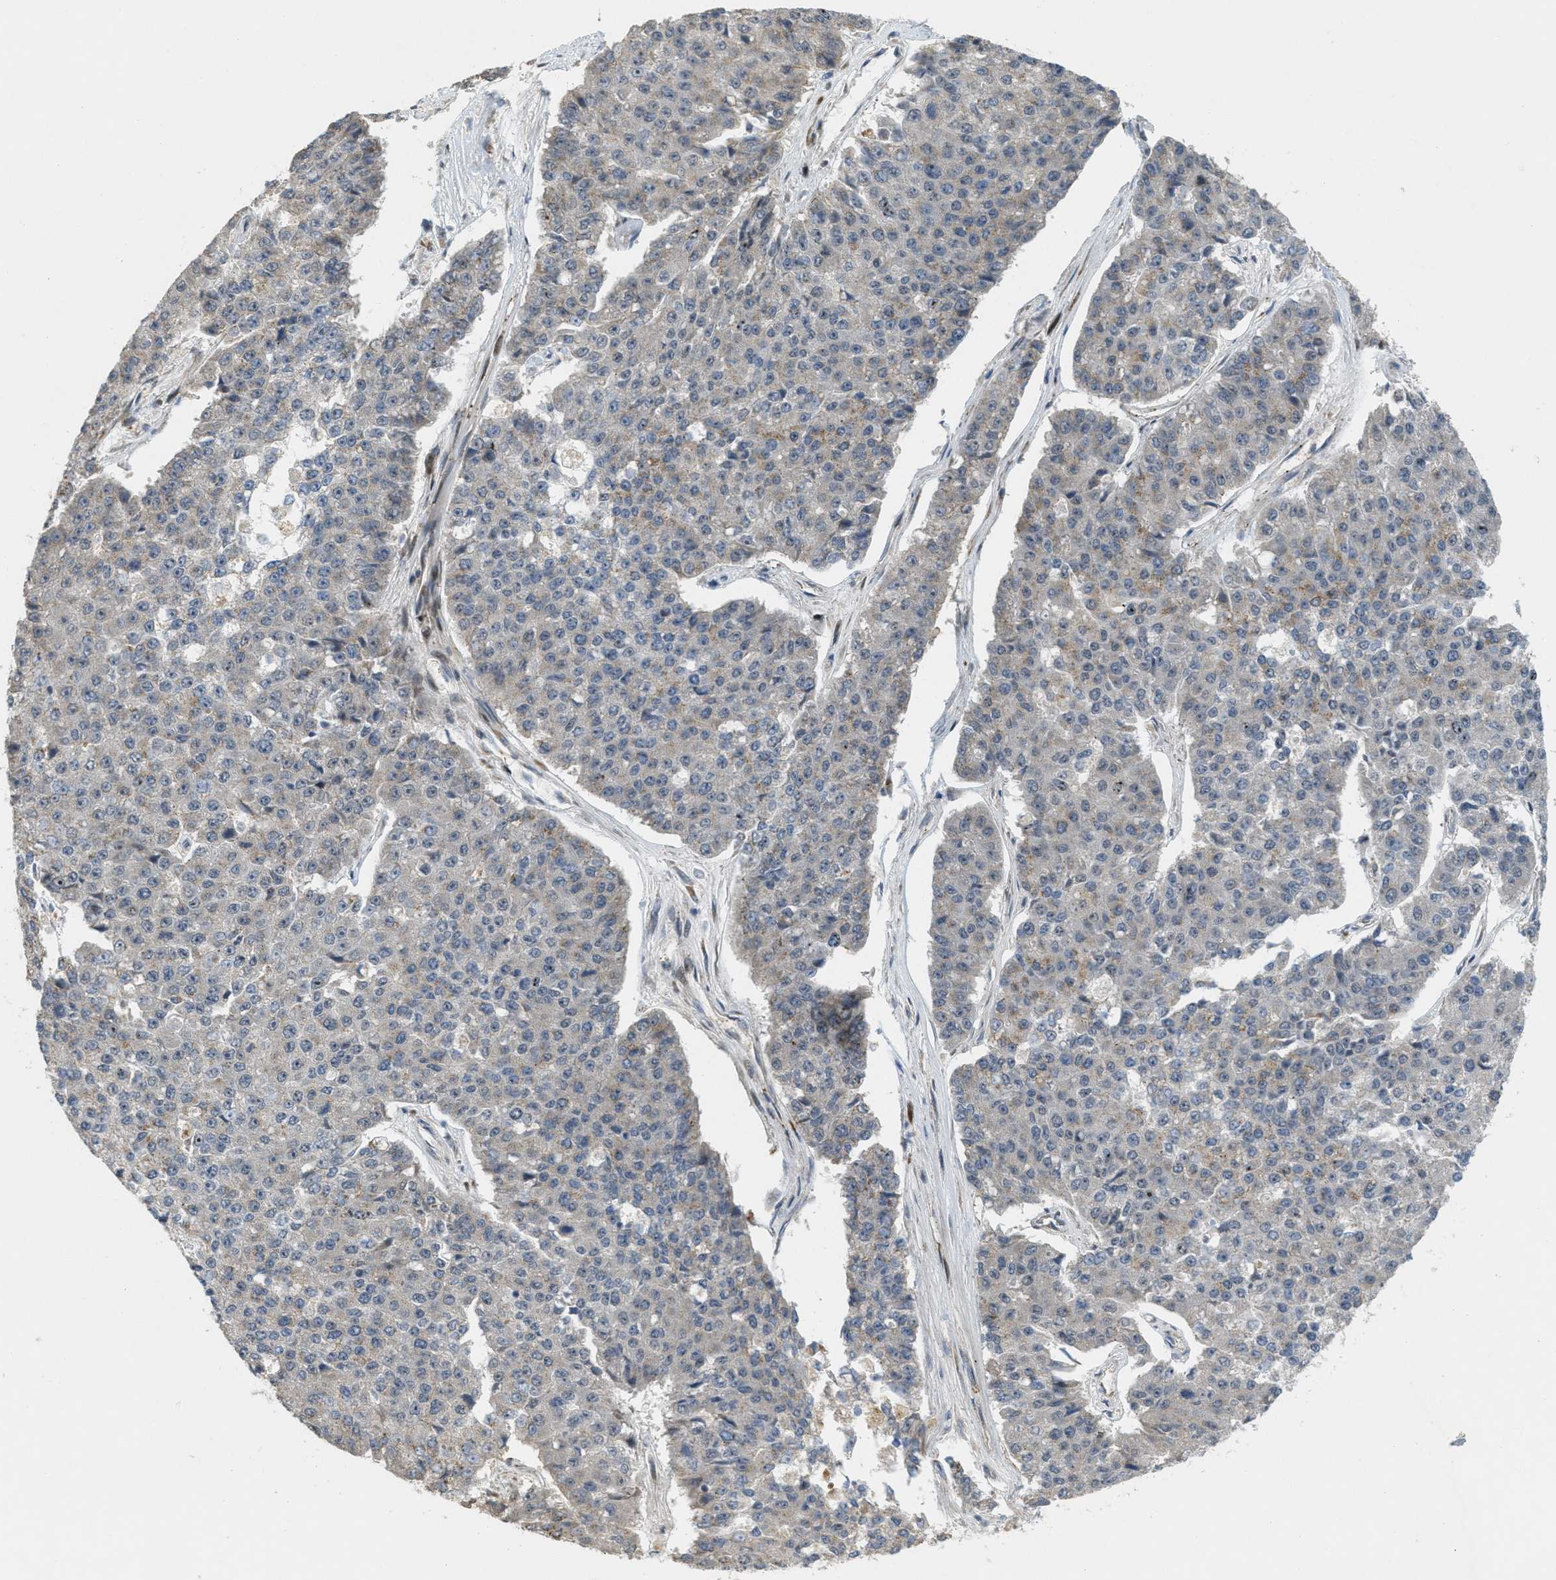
{"staining": {"intensity": "weak", "quantity": "25%-75%", "location": "cytoplasmic/membranous"}, "tissue": "pancreatic cancer", "cell_type": "Tumor cells", "image_type": "cancer", "snomed": [{"axis": "morphology", "description": "Adenocarcinoma, NOS"}, {"axis": "topography", "description": "Pancreas"}], "caption": "An IHC micrograph of neoplastic tissue is shown. Protein staining in brown highlights weak cytoplasmic/membranous positivity in pancreatic adenocarcinoma within tumor cells.", "gene": "ZFPL1", "patient": {"sex": "male", "age": 50}}